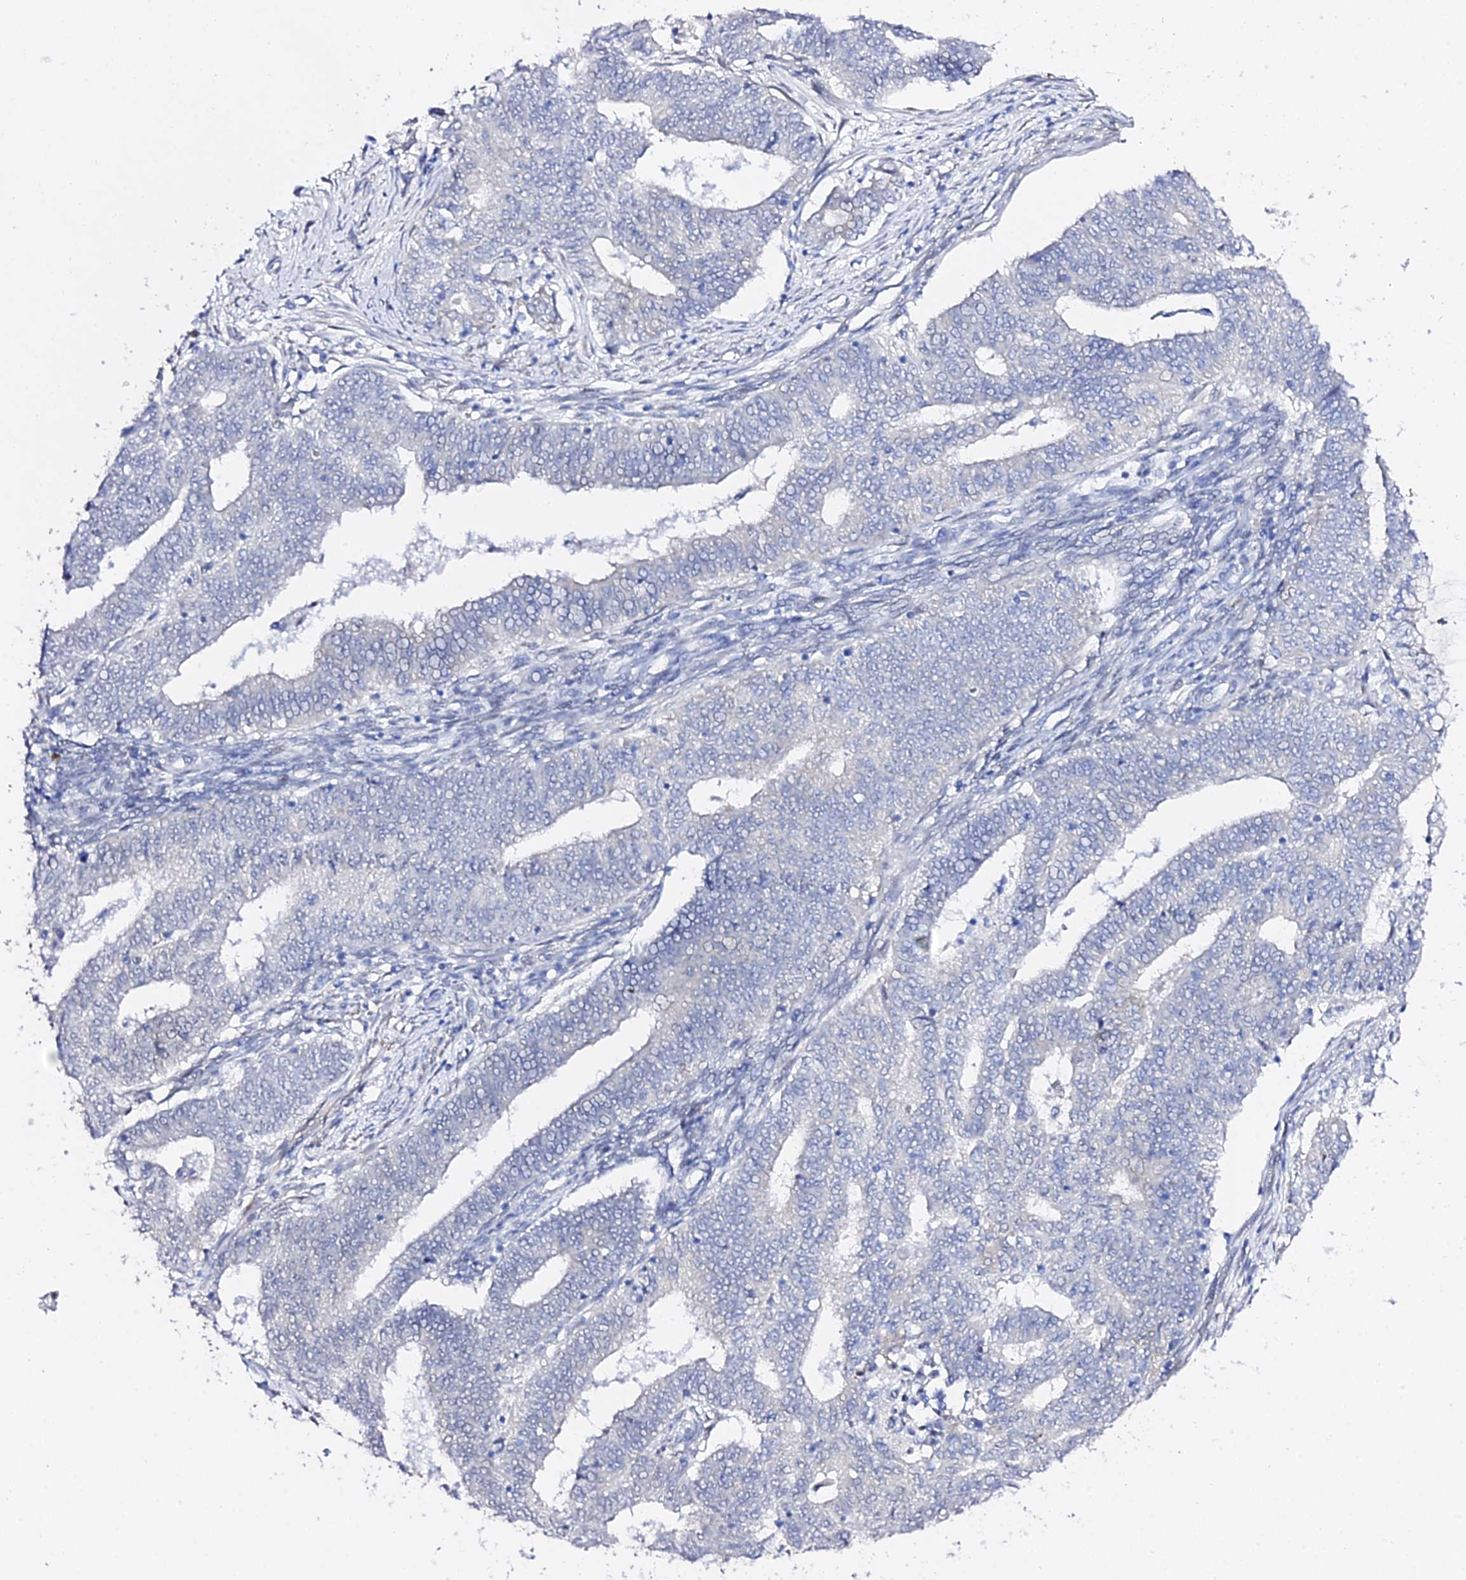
{"staining": {"intensity": "negative", "quantity": "none", "location": "none"}, "tissue": "endometrial cancer", "cell_type": "Tumor cells", "image_type": "cancer", "snomed": [{"axis": "morphology", "description": "Adenocarcinoma, NOS"}, {"axis": "topography", "description": "Endometrium"}], "caption": "The micrograph displays no staining of tumor cells in endometrial cancer (adenocarcinoma).", "gene": "POFUT2", "patient": {"sex": "female", "age": 62}}